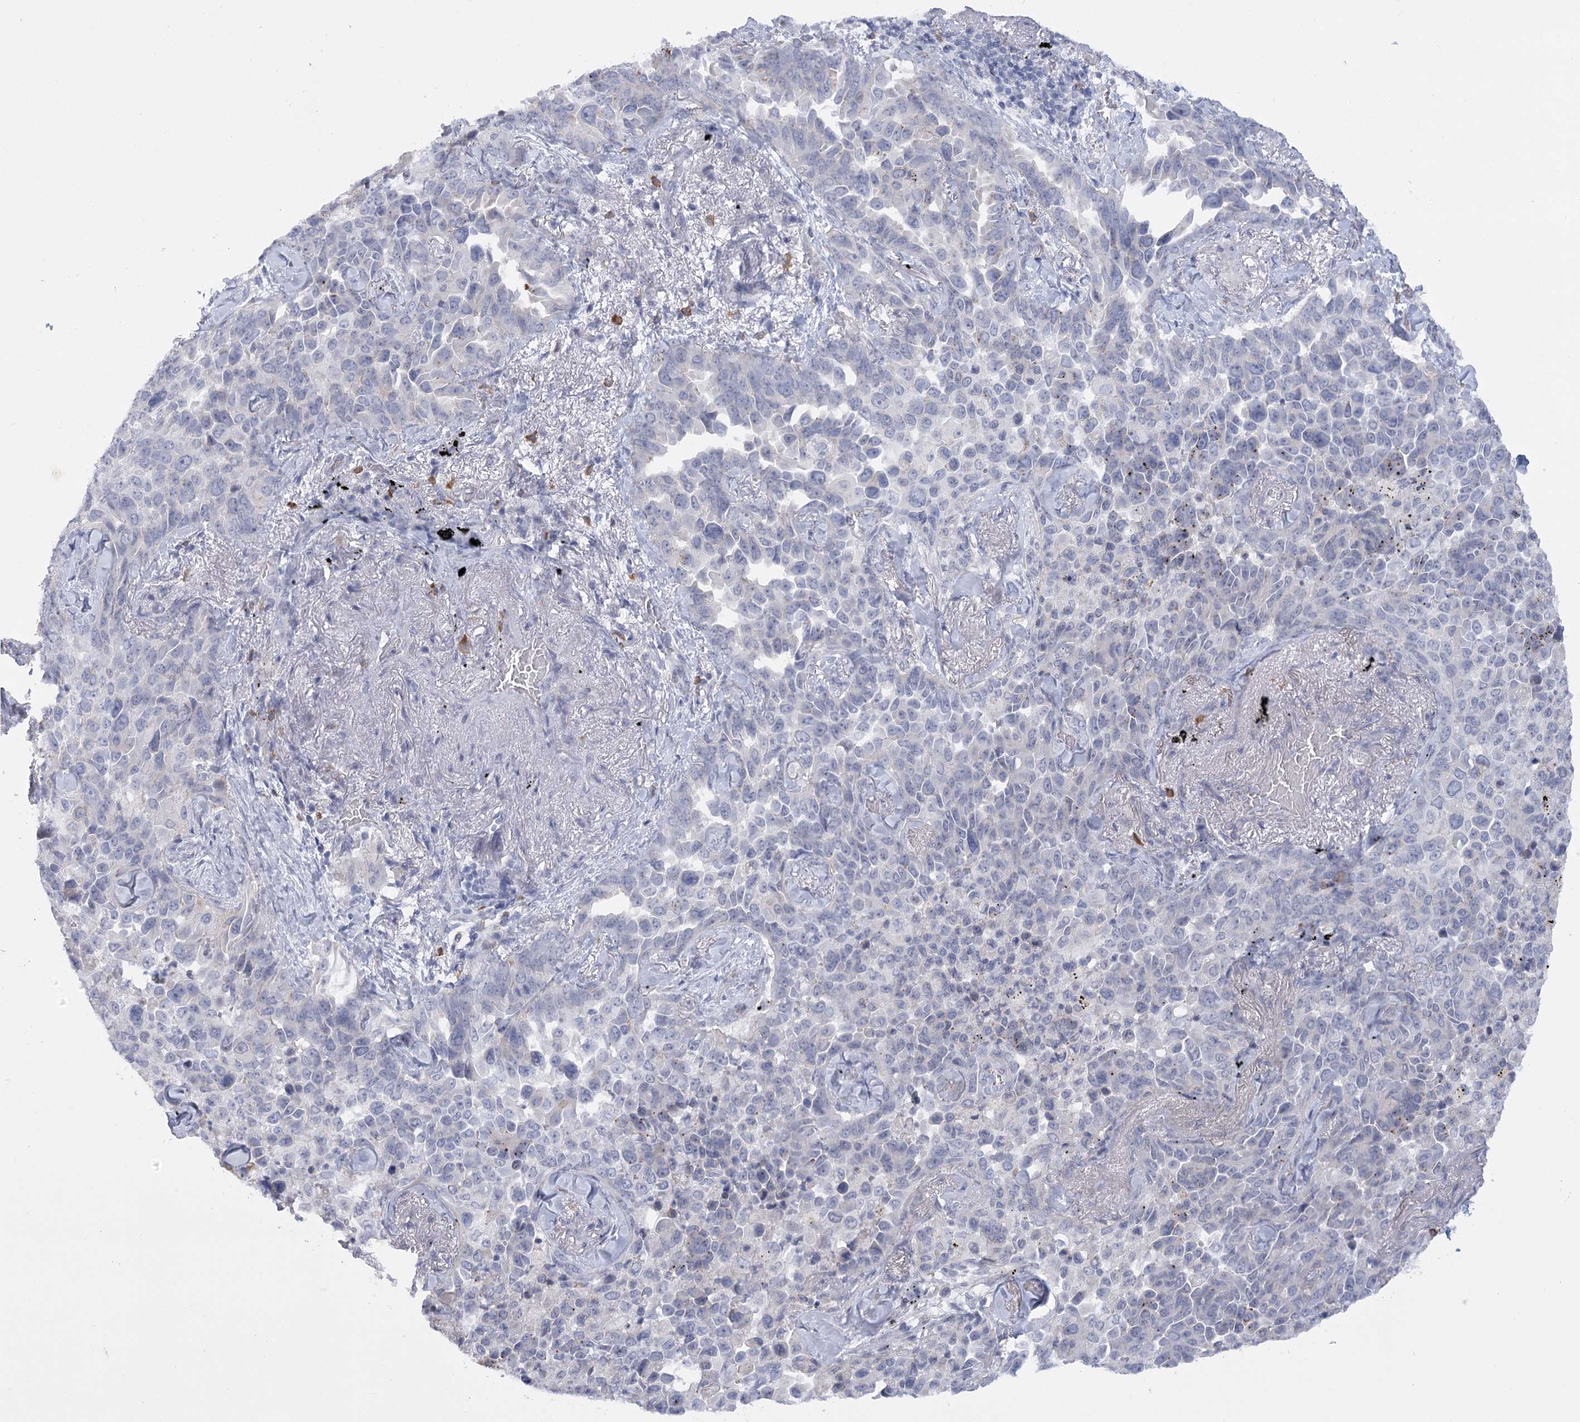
{"staining": {"intensity": "negative", "quantity": "none", "location": "none"}, "tissue": "lung cancer", "cell_type": "Tumor cells", "image_type": "cancer", "snomed": [{"axis": "morphology", "description": "Adenocarcinoma, NOS"}, {"axis": "topography", "description": "Lung"}], "caption": "Immunohistochemistry (IHC) of lung cancer reveals no staining in tumor cells.", "gene": "FAM76B", "patient": {"sex": "female", "age": 67}}